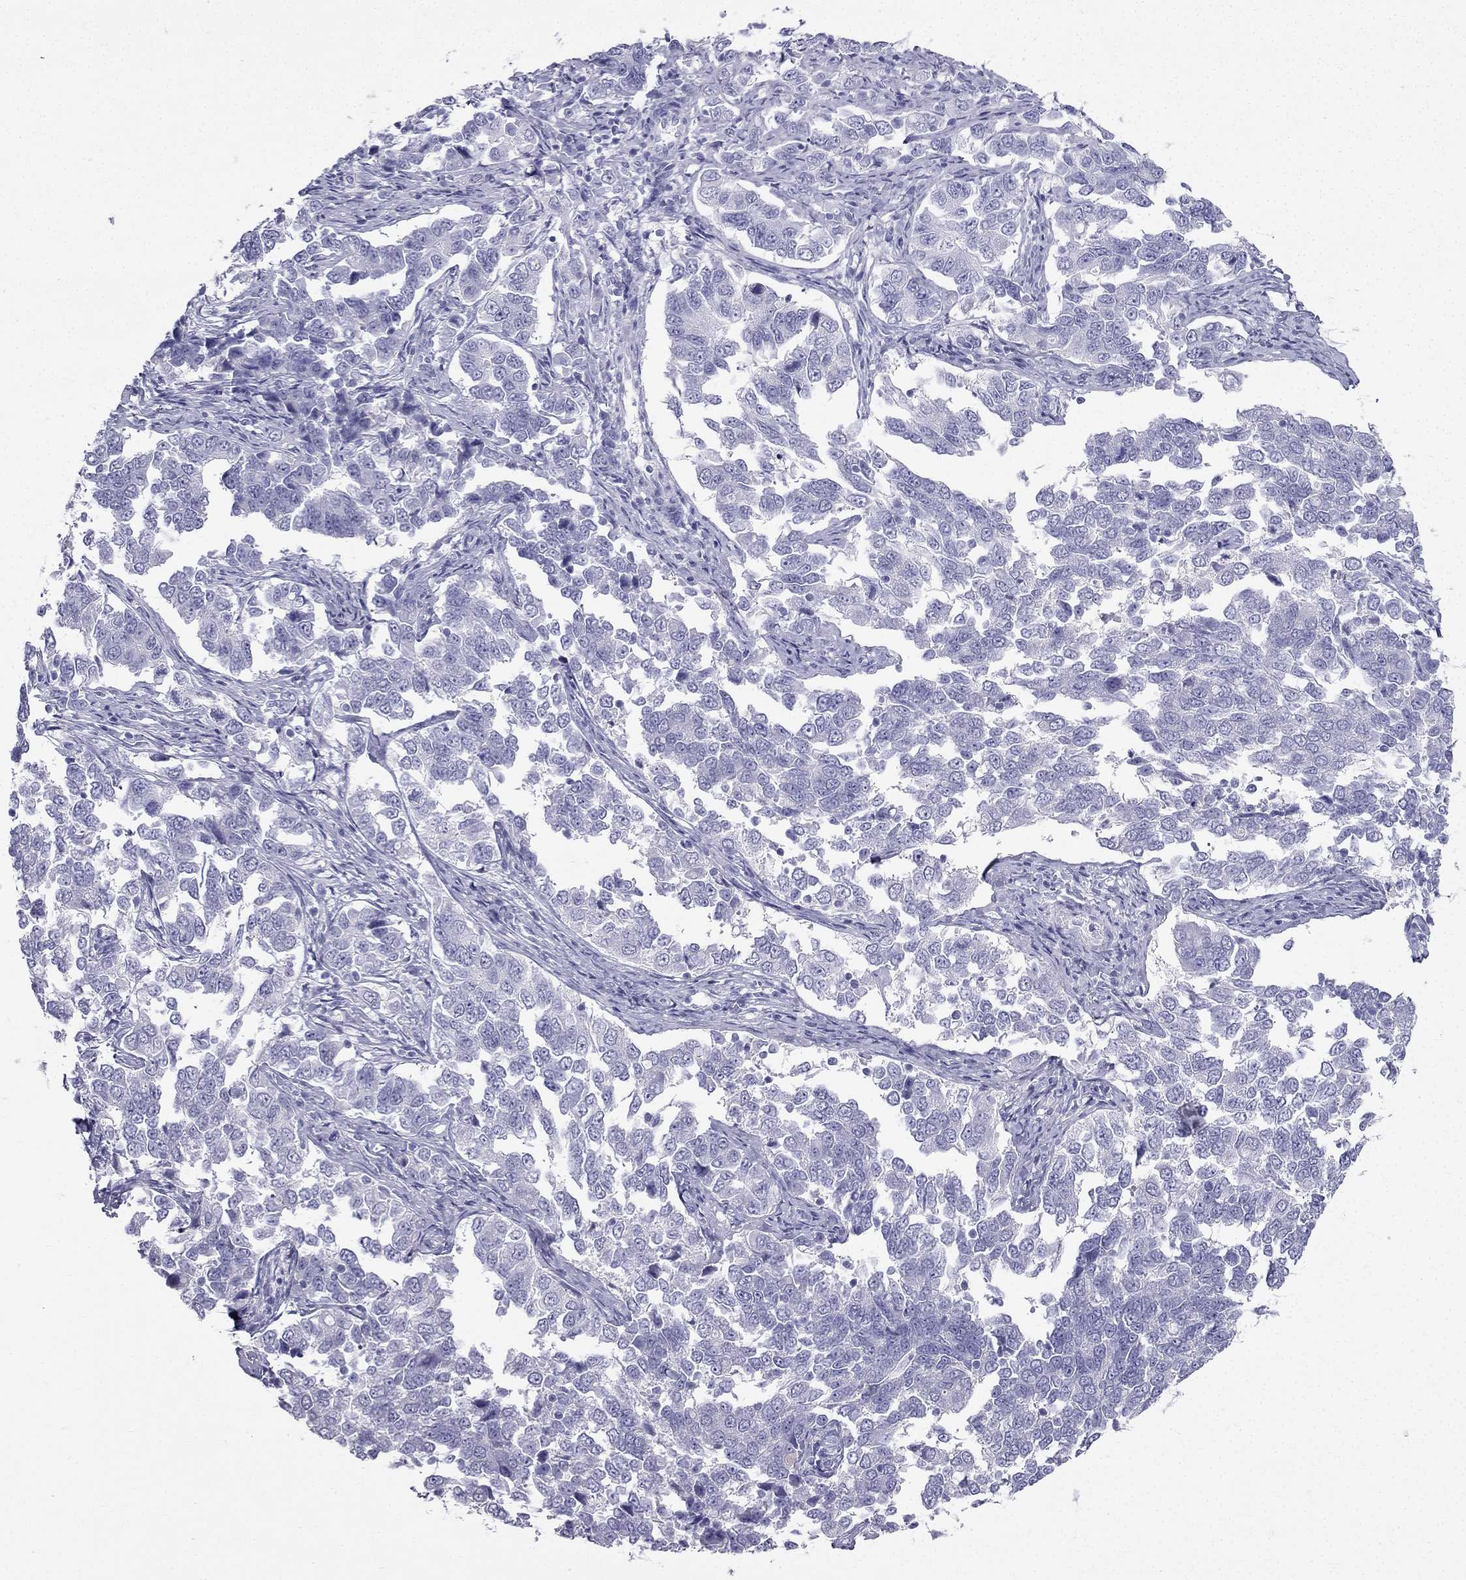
{"staining": {"intensity": "negative", "quantity": "none", "location": "none"}, "tissue": "endometrial cancer", "cell_type": "Tumor cells", "image_type": "cancer", "snomed": [{"axis": "morphology", "description": "Adenocarcinoma, NOS"}, {"axis": "topography", "description": "Endometrium"}], "caption": "Tumor cells show no significant protein expression in endometrial adenocarcinoma.", "gene": "TFF3", "patient": {"sex": "female", "age": 43}}